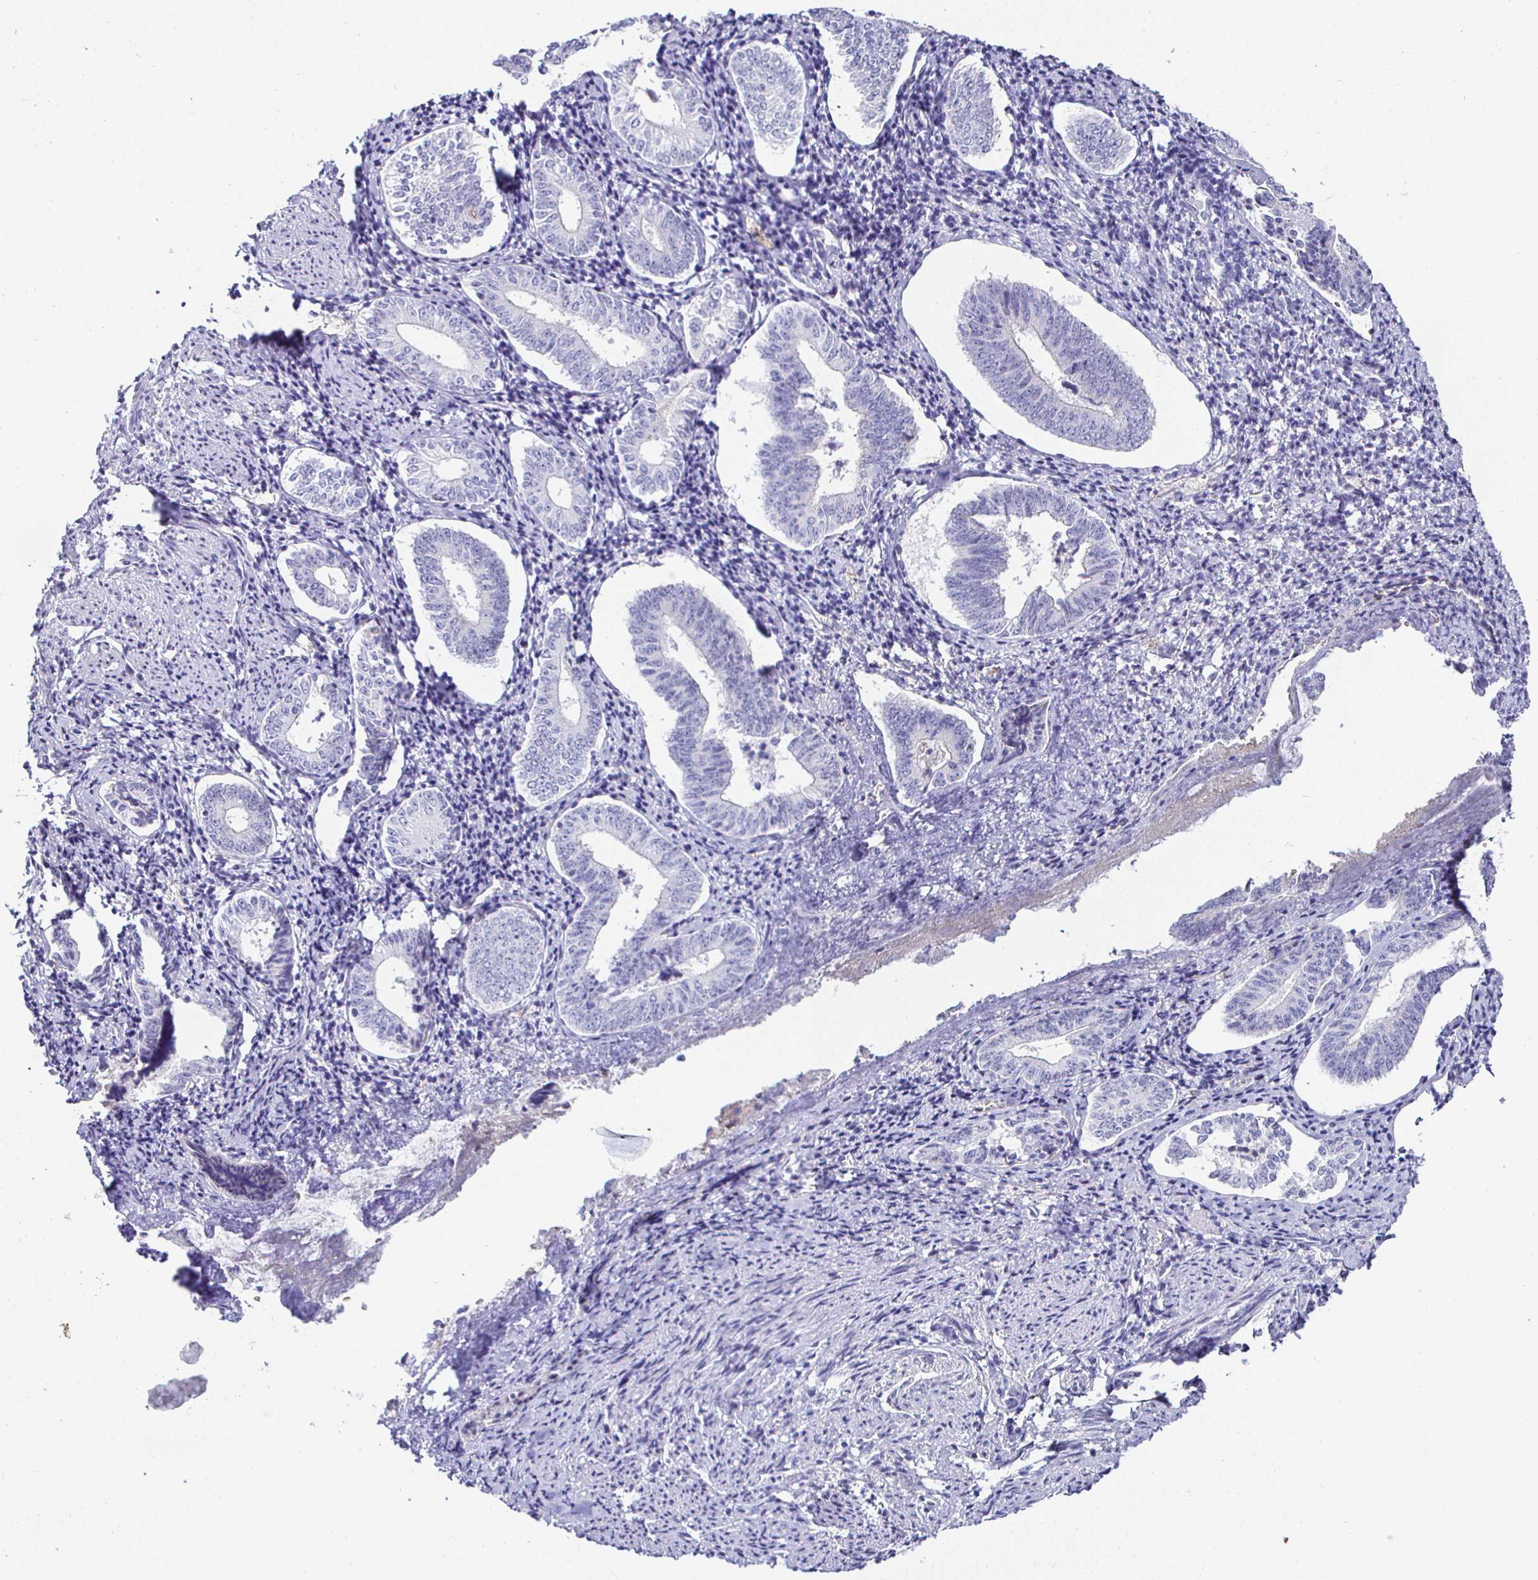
{"staining": {"intensity": "negative", "quantity": "none", "location": "none"}, "tissue": "cervical cancer", "cell_type": "Tumor cells", "image_type": "cancer", "snomed": [{"axis": "morphology", "description": "Squamous cell carcinoma, NOS"}, {"axis": "topography", "description": "Cervix"}], "caption": "There is no significant expression in tumor cells of cervical squamous cell carcinoma.", "gene": "SIRPA", "patient": {"sex": "female", "age": 59}}